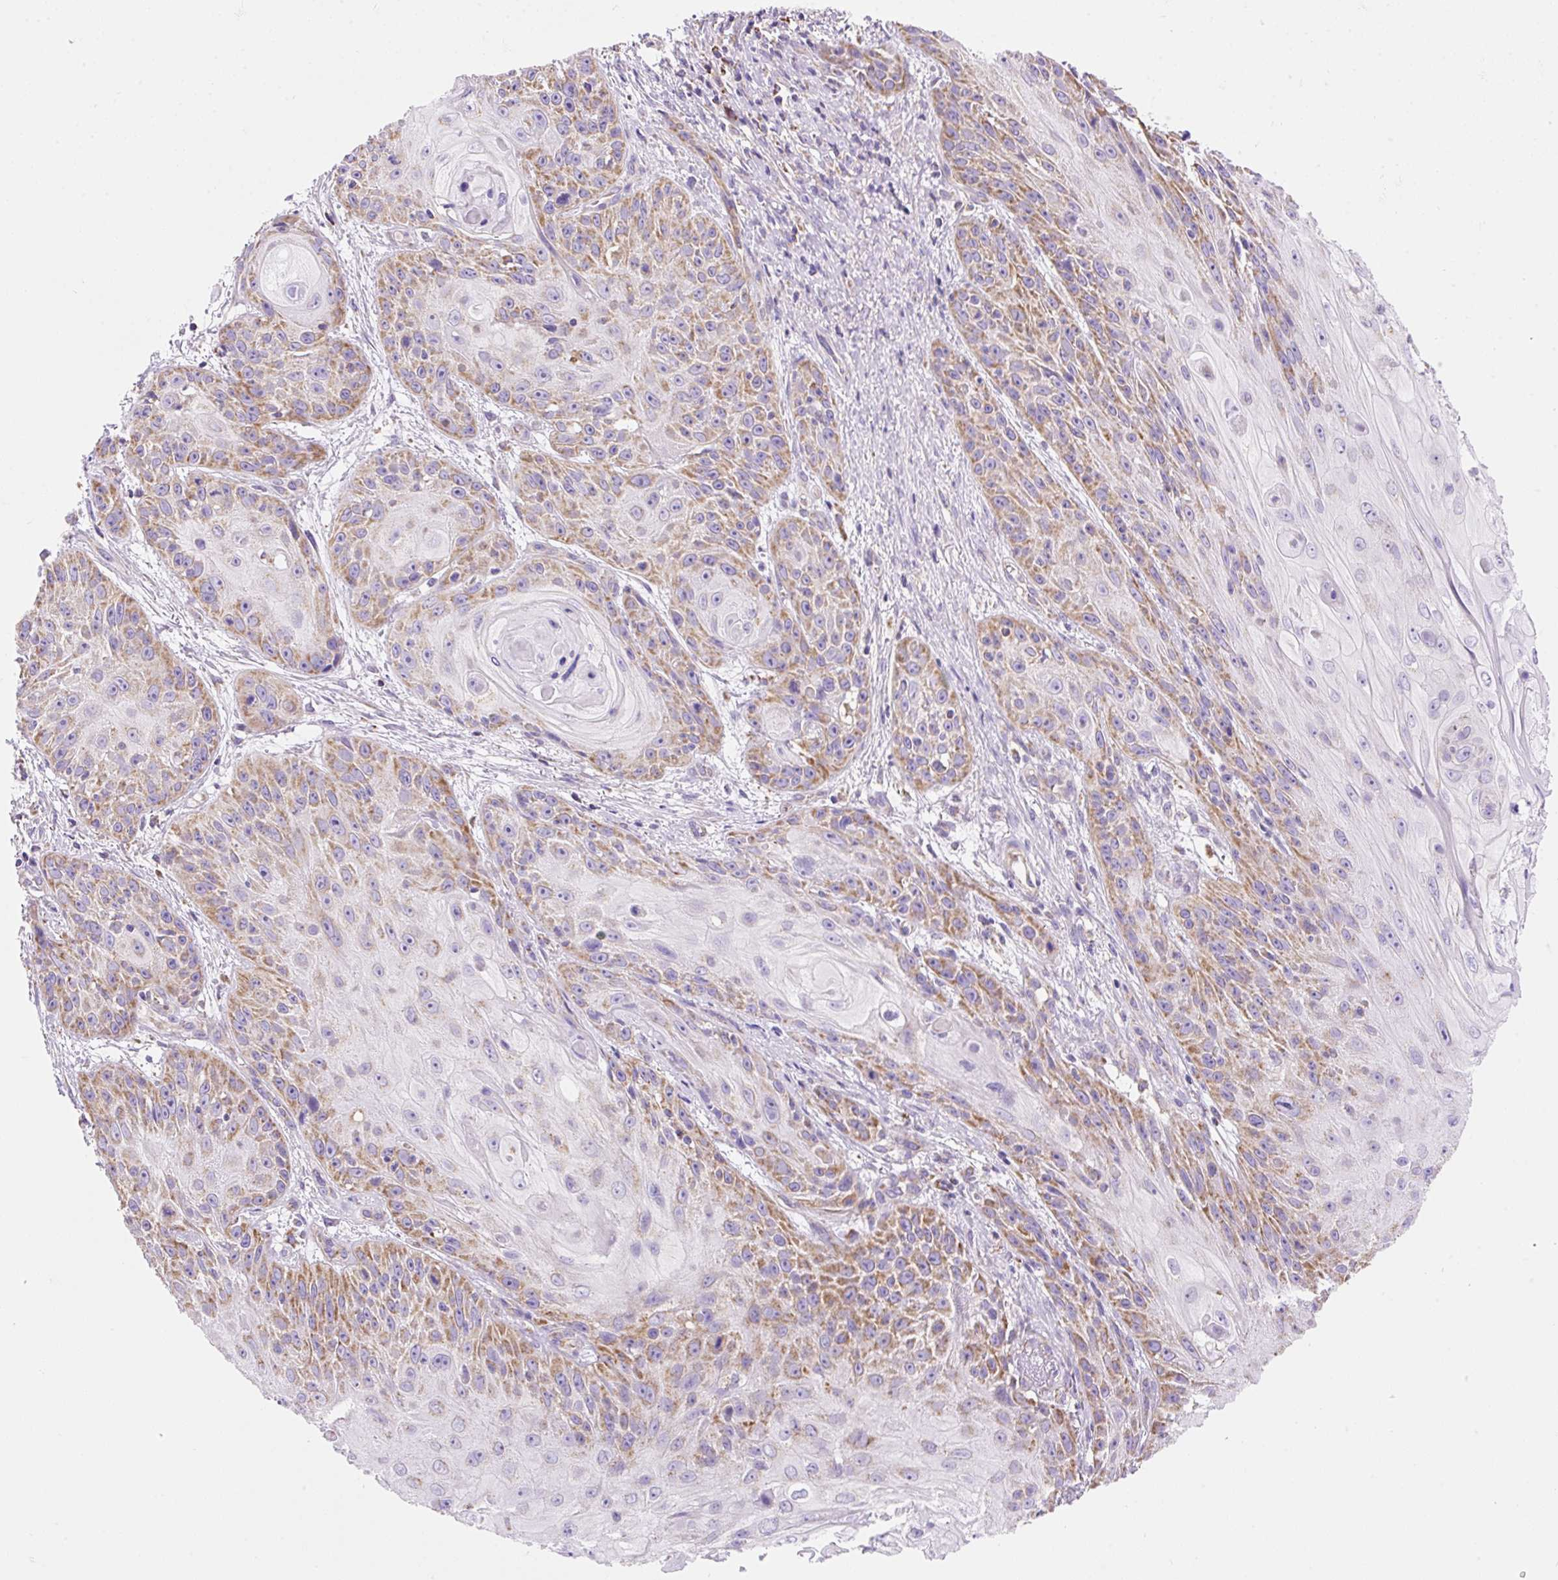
{"staining": {"intensity": "moderate", "quantity": "25%-75%", "location": "cytoplasmic/membranous"}, "tissue": "skin cancer", "cell_type": "Tumor cells", "image_type": "cancer", "snomed": [{"axis": "morphology", "description": "Squamous cell carcinoma, NOS"}, {"axis": "topography", "description": "Skin"}, {"axis": "topography", "description": "Vulva"}], "caption": "Human skin cancer (squamous cell carcinoma) stained for a protein (brown) exhibits moderate cytoplasmic/membranous positive expression in about 25%-75% of tumor cells.", "gene": "DAAM2", "patient": {"sex": "female", "age": 76}}